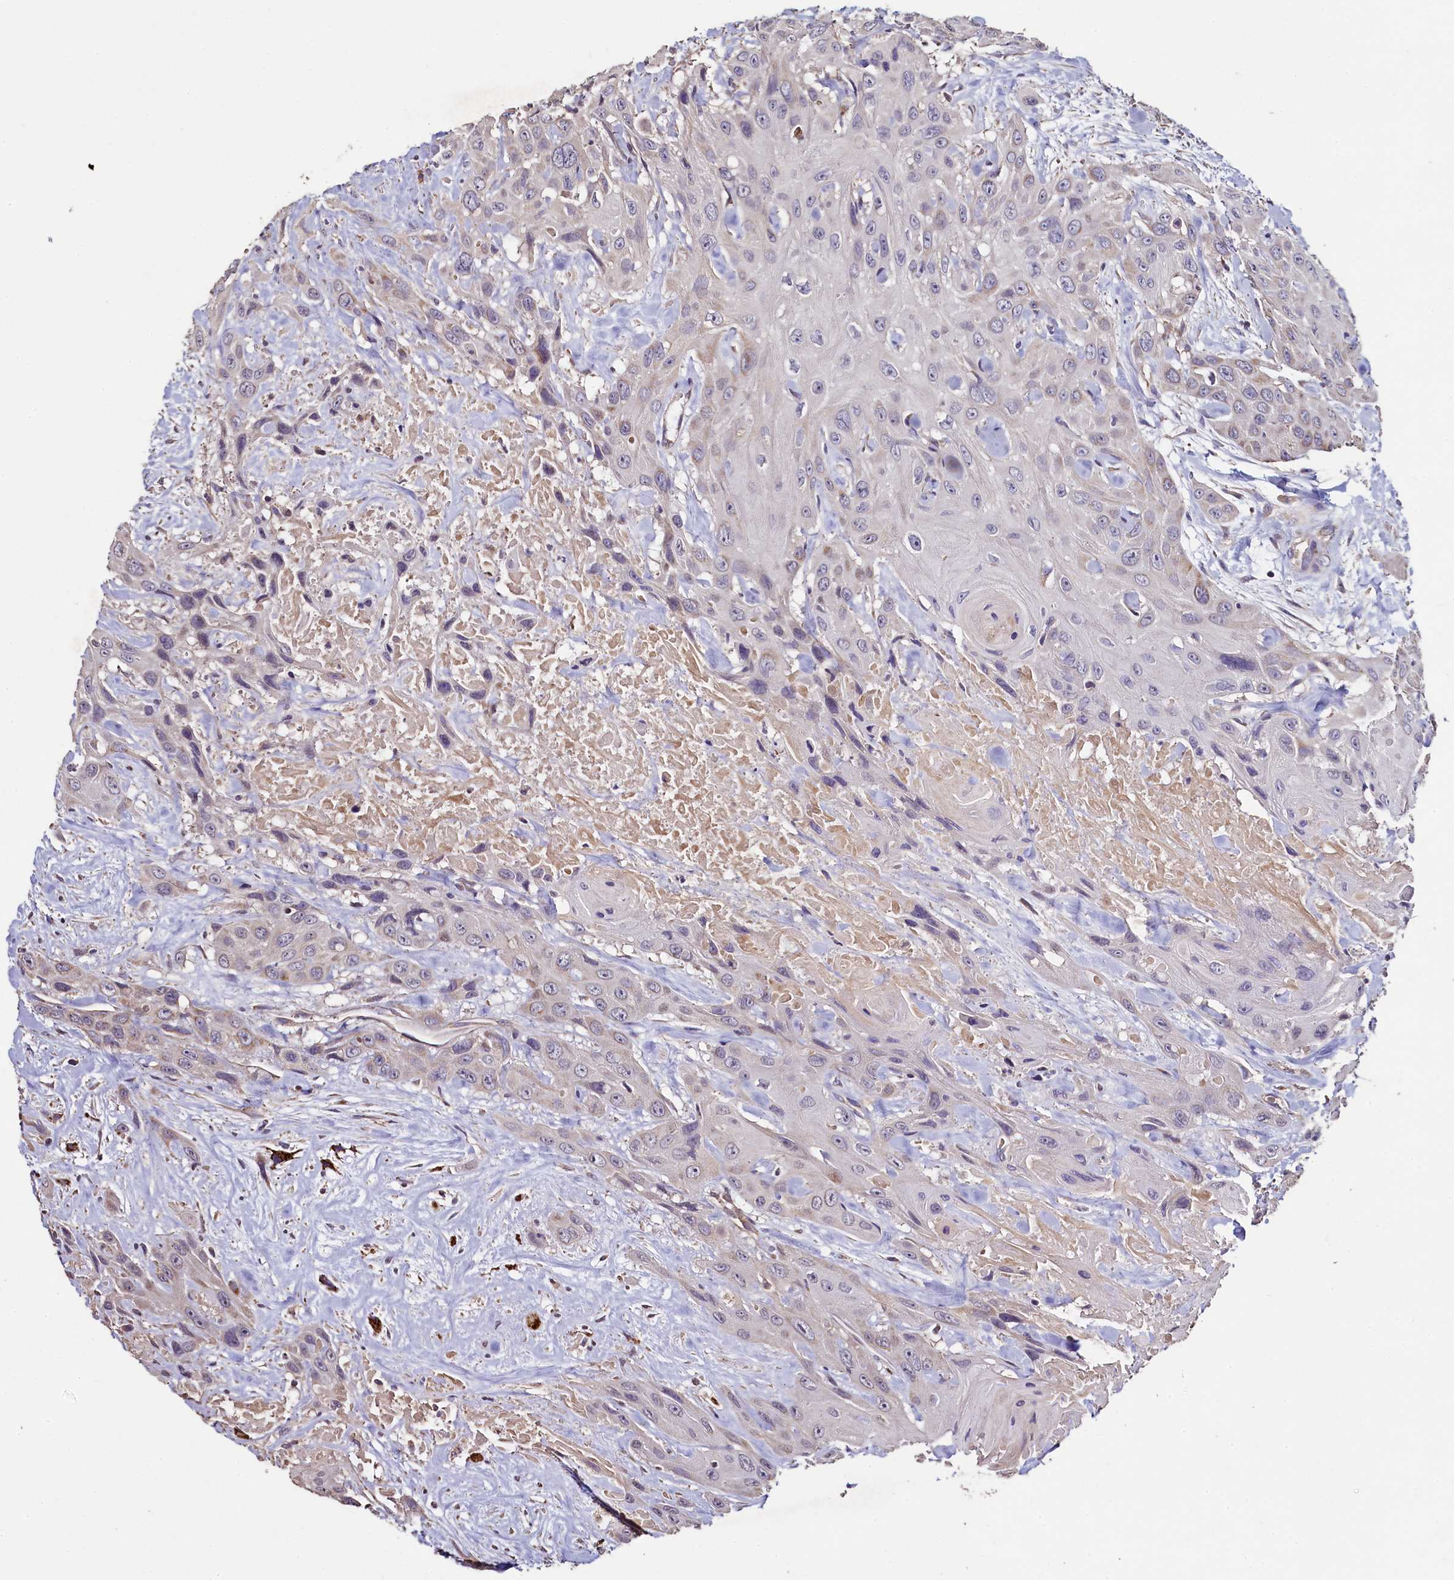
{"staining": {"intensity": "weak", "quantity": "<25%", "location": "cytoplasmic/membranous"}, "tissue": "head and neck cancer", "cell_type": "Tumor cells", "image_type": "cancer", "snomed": [{"axis": "morphology", "description": "Squamous cell carcinoma, NOS"}, {"axis": "topography", "description": "Head-Neck"}], "caption": "DAB (3,3'-diaminobenzidine) immunohistochemical staining of human squamous cell carcinoma (head and neck) displays no significant expression in tumor cells.", "gene": "COQ9", "patient": {"sex": "male", "age": 81}}